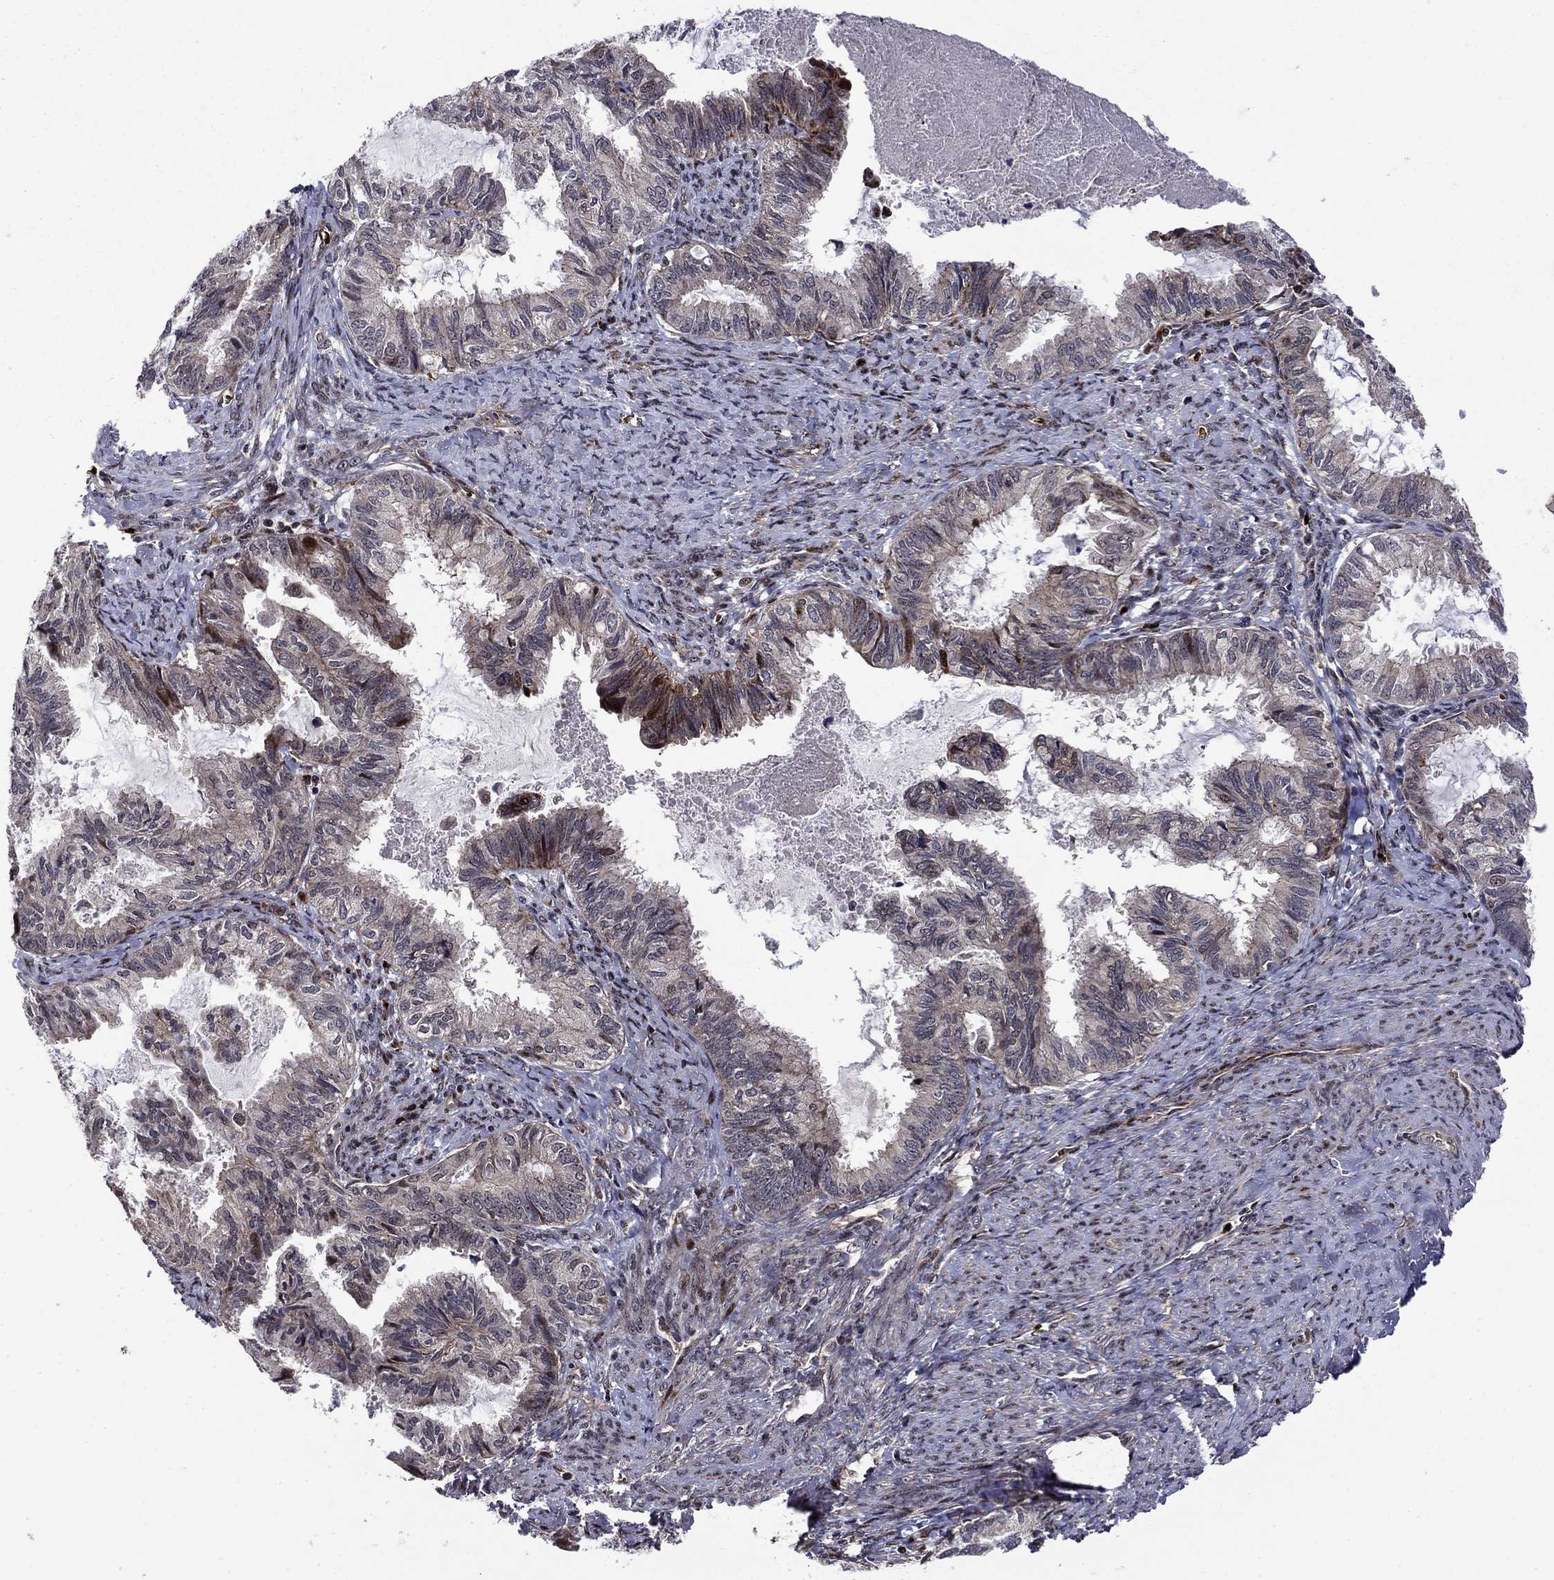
{"staining": {"intensity": "moderate", "quantity": "<25%", "location": "cytoplasmic/membranous"}, "tissue": "endometrial cancer", "cell_type": "Tumor cells", "image_type": "cancer", "snomed": [{"axis": "morphology", "description": "Adenocarcinoma, NOS"}, {"axis": "topography", "description": "Endometrium"}], "caption": "Endometrial adenocarcinoma stained for a protein (brown) shows moderate cytoplasmic/membranous positive positivity in approximately <25% of tumor cells.", "gene": "AGTPBP1", "patient": {"sex": "female", "age": 86}}